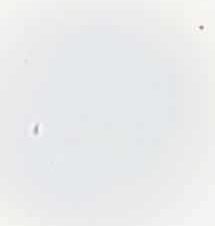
{"staining": {"intensity": "moderate", "quantity": ">75%", "location": "cytoplasmic/membranous"}, "tissue": "melanoma", "cell_type": "Tumor cells", "image_type": "cancer", "snomed": [{"axis": "morphology", "description": "Malignant melanoma, NOS"}, {"axis": "topography", "description": "Skin"}], "caption": "Melanoma stained for a protein displays moderate cytoplasmic/membranous positivity in tumor cells. (Stains: DAB (3,3'-diaminobenzidine) in brown, nuclei in blue, Microscopy: brightfield microscopy at high magnification).", "gene": "MIA2", "patient": {"sex": "male", "age": 67}}